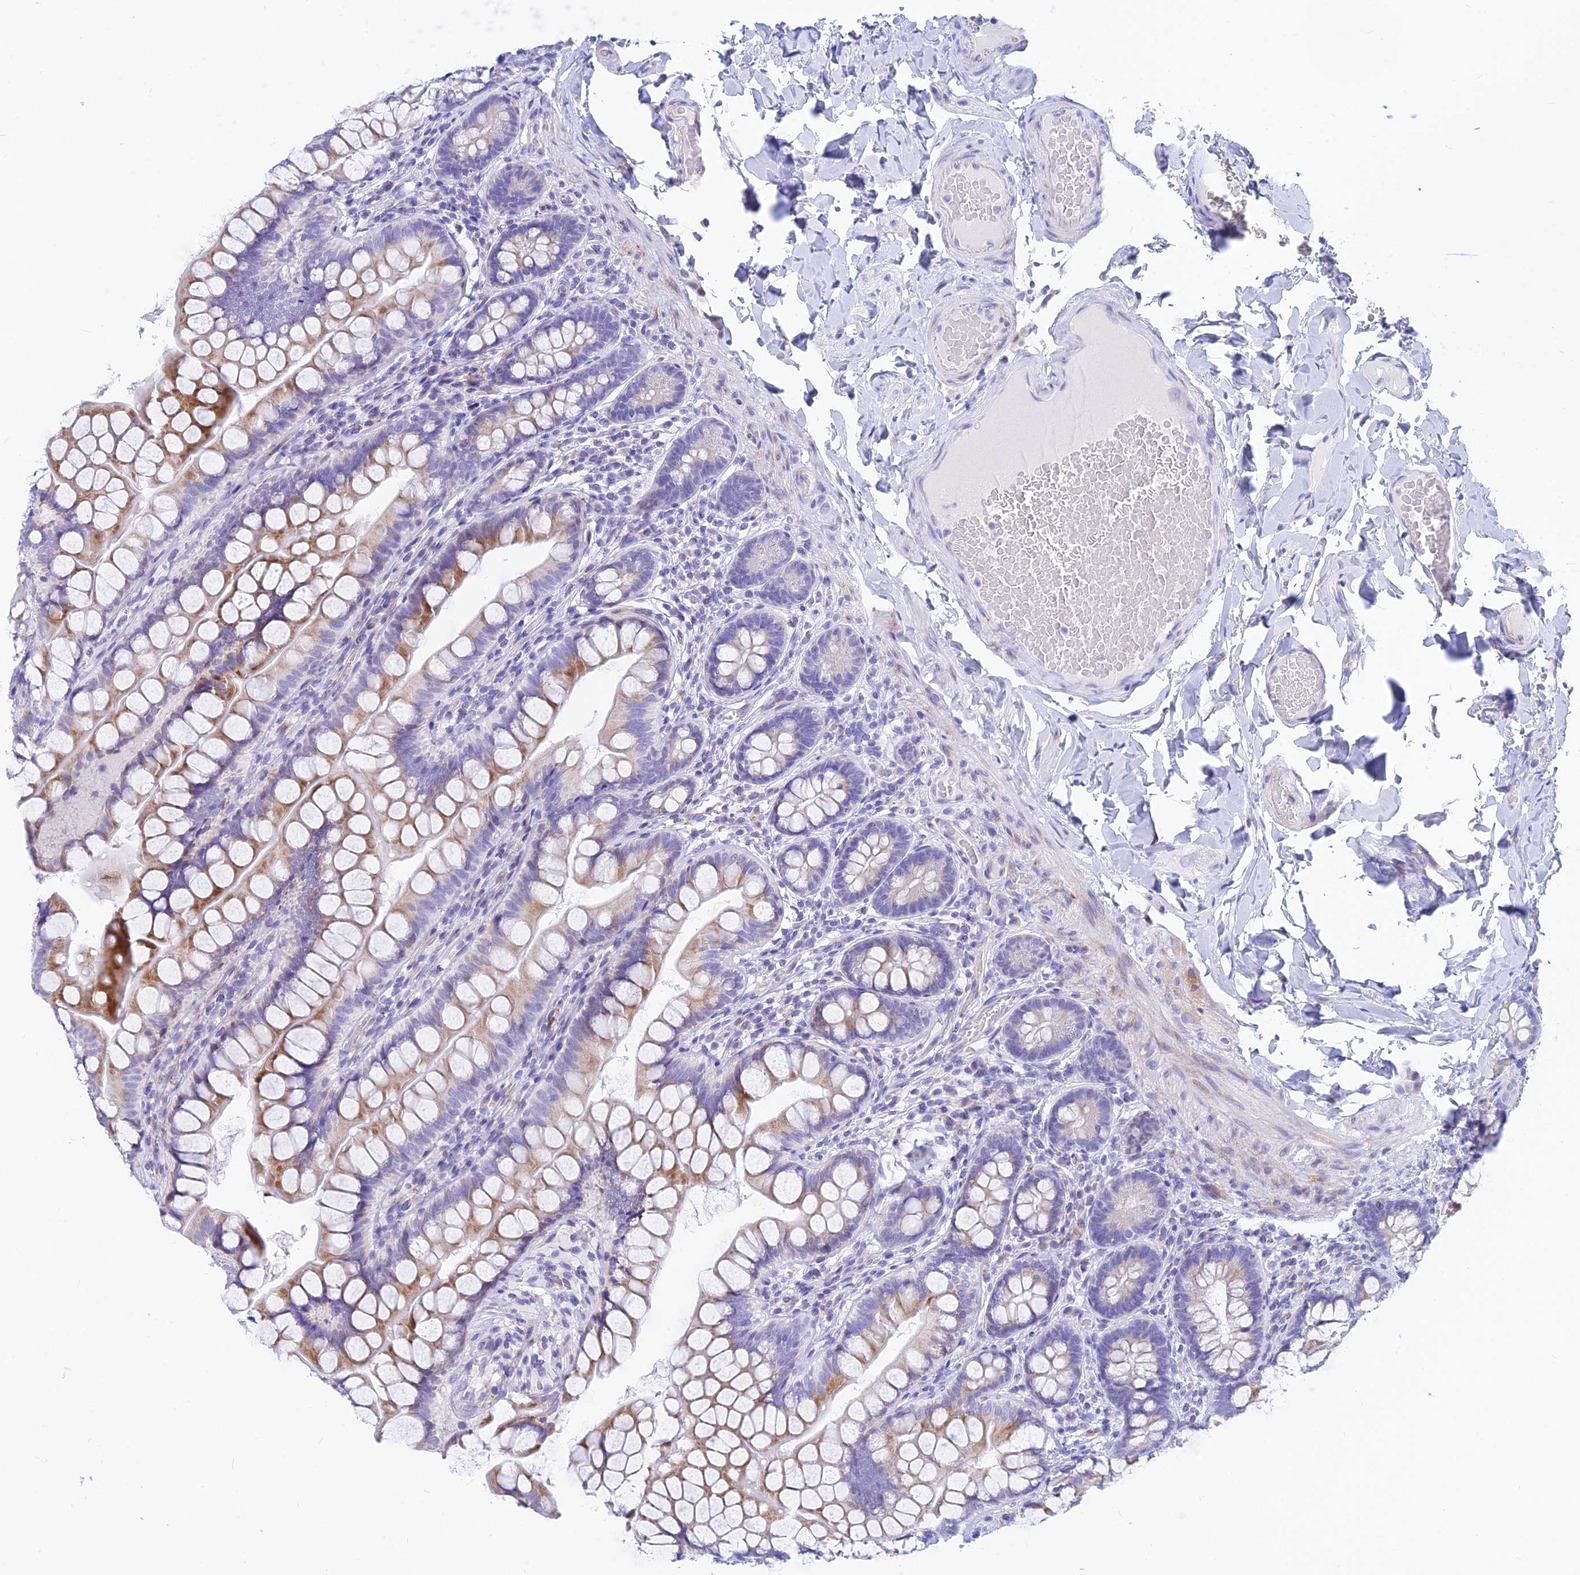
{"staining": {"intensity": "moderate", "quantity": "25%-75%", "location": "cytoplasmic/membranous"}, "tissue": "small intestine", "cell_type": "Glandular cells", "image_type": "normal", "snomed": [{"axis": "morphology", "description": "Normal tissue, NOS"}, {"axis": "topography", "description": "Small intestine"}], "caption": "Brown immunohistochemical staining in unremarkable small intestine reveals moderate cytoplasmic/membranous staining in about 25%-75% of glandular cells.", "gene": "CNOT6", "patient": {"sex": "male", "age": 70}}